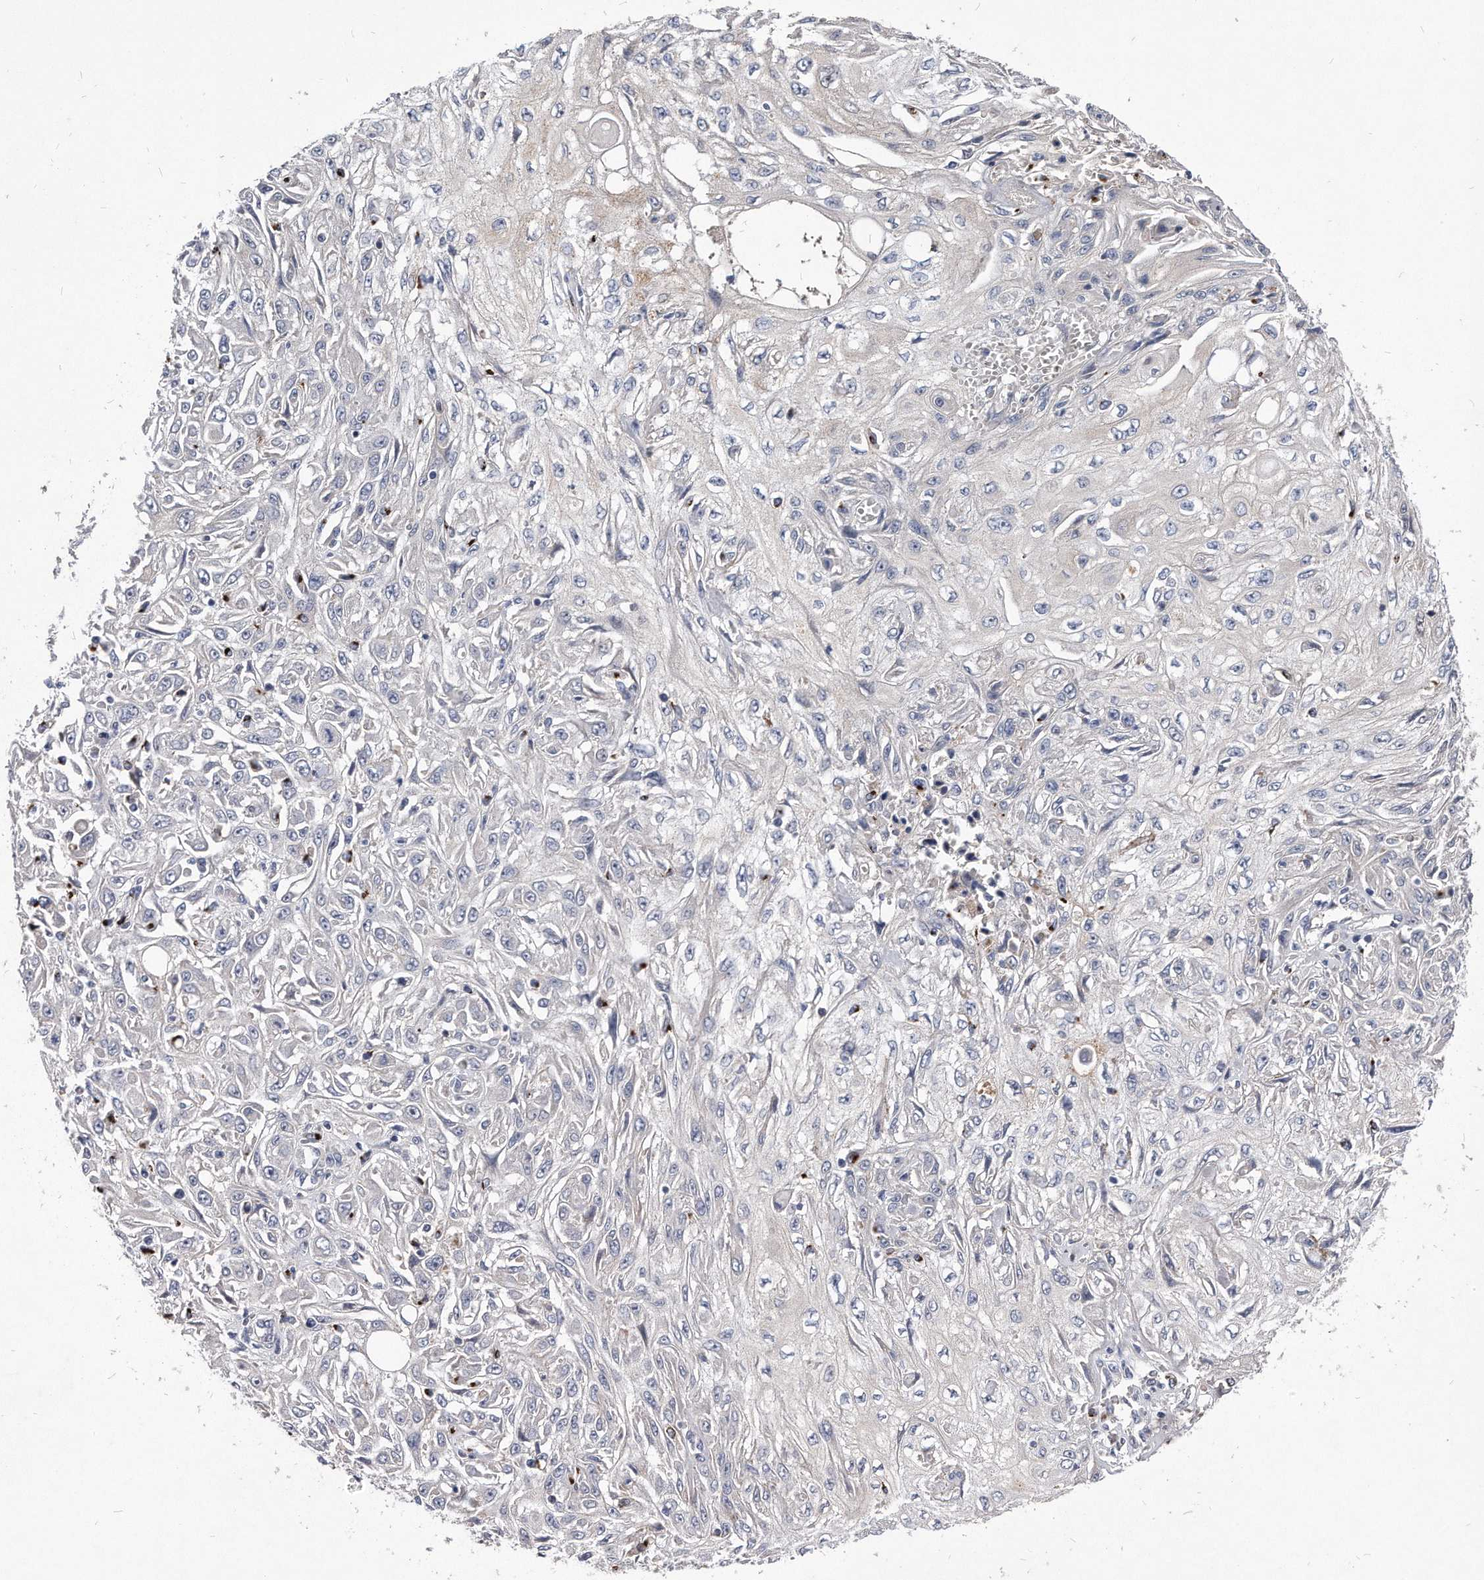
{"staining": {"intensity": "negative", "quantity": "none", "location": "none"}, "tissue": "skin cancer", "cell_type": "Tumor cells", "image_type": "cancer", "snomed": [{"axis": "morphology", "description": "Squamous cell carcinoma, NOS"}, {"axis": "morphology", "description": "Squamous cell carcinoma, metastatic, NOS"}, {"axis": "topography", "description": "Skin"}, {"axis": "topography", "description": "Lymph node"}], "caption": "The image shows no staining of tumor cells in skin cancer. The staining was performed using DAB to visualize the protein expression in brown, while the nuclei were stained in blue with hematoxylin (Magnification: 20x).", "gene": "MGAT4A", "patient": {"sex": "male", "age": 75}}